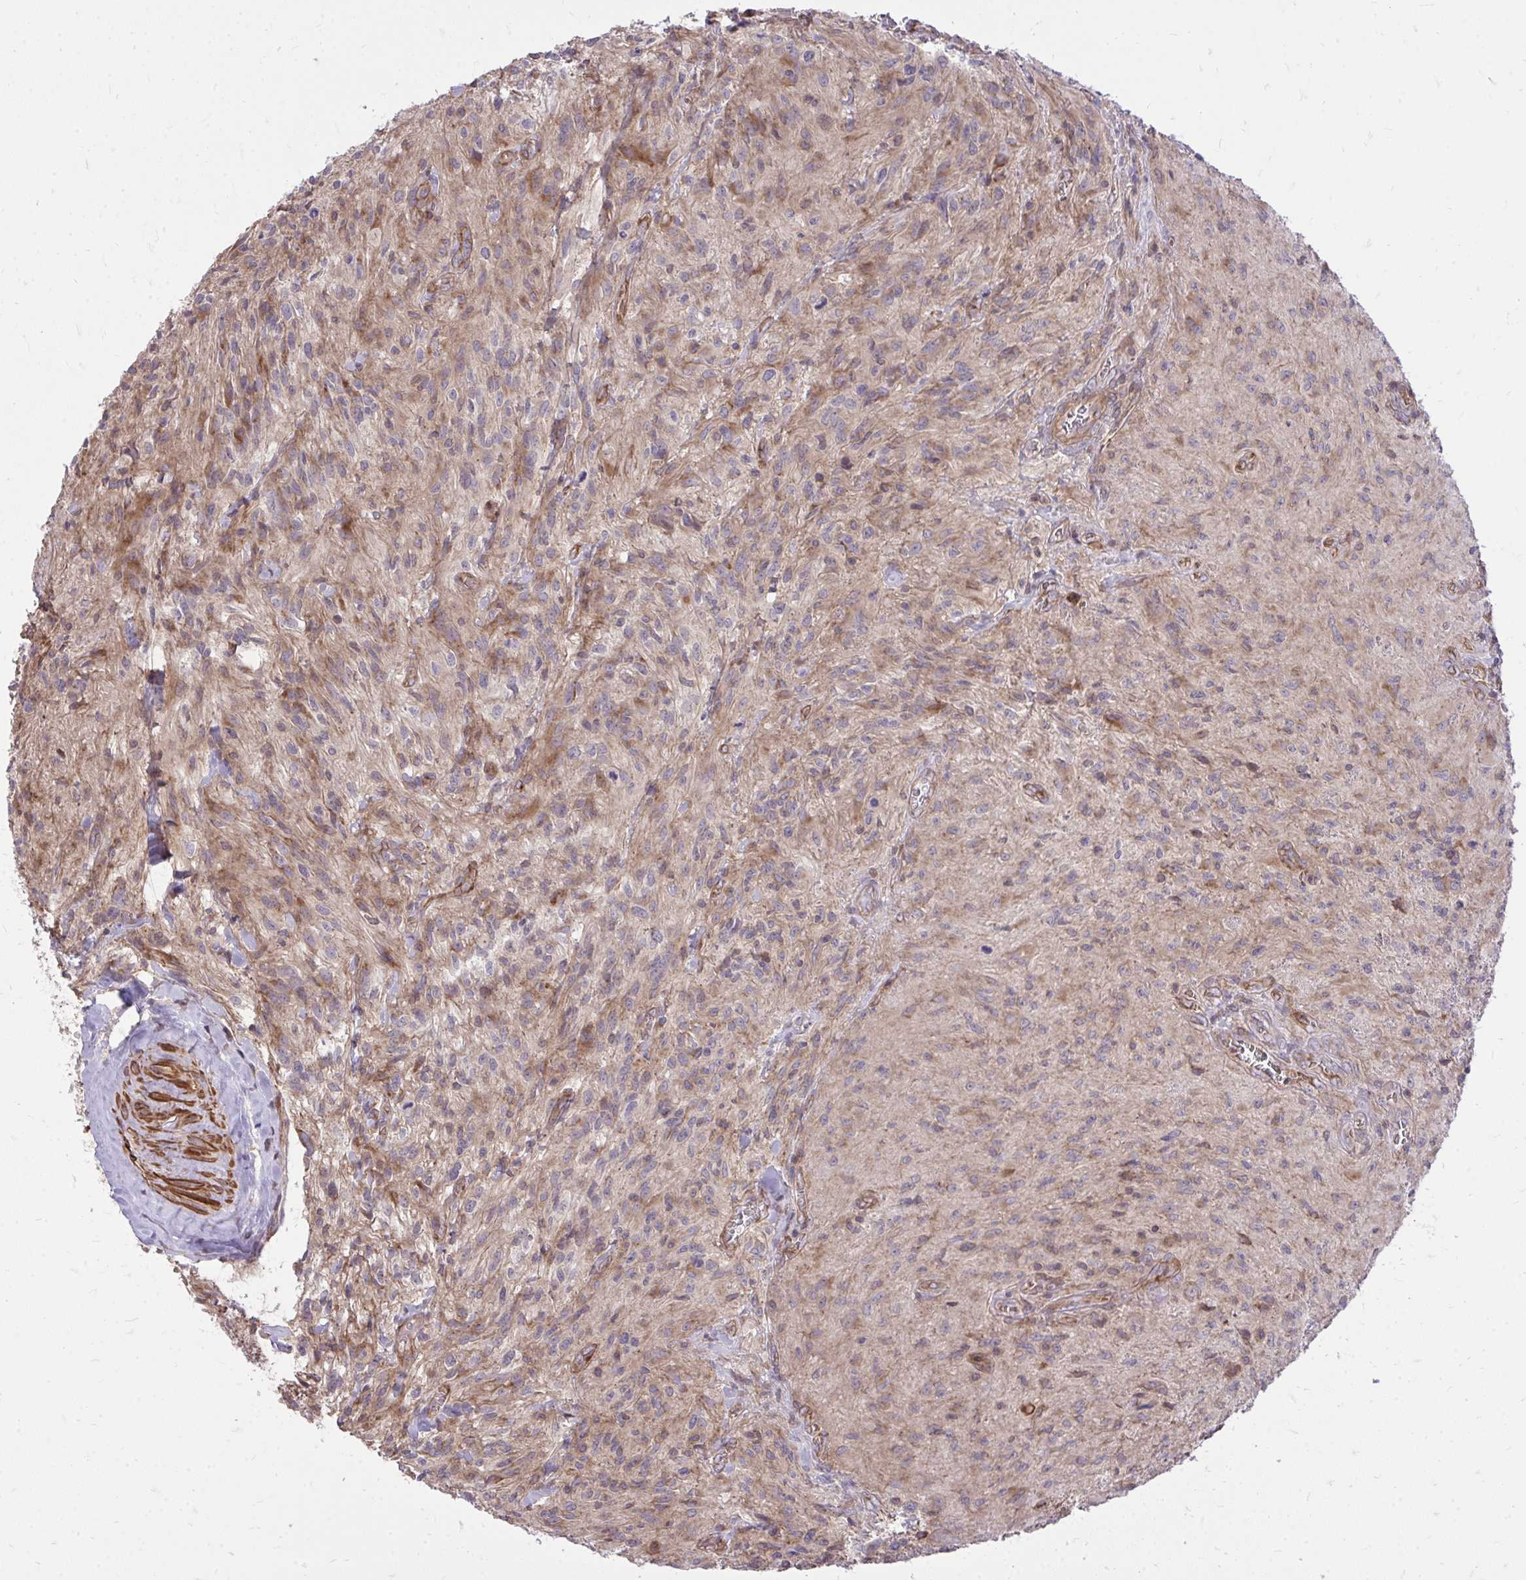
{"staining": {"intensity": "weak", "quantity": "<25%", "location": "cytoplasmic/membranous"}, "tissue": "glioma", "cell_type": "Tumor cells", "image_type": "cancer", "snomed": [{"axis": "morphology", "description": "Glioma, malignant, High grade"}, {"axis": "topography", "description": "Brain"}], "caption": "DAB immunohistochemical staining of malignant glioma (high-grade) reveals no significant positivity in tumor cells. (DAB immunohistochemistry visualized using brightfield microscopy, high magnification).", "gene": "SLC7A5", "patient": {"sex": "male", "age": 47}}